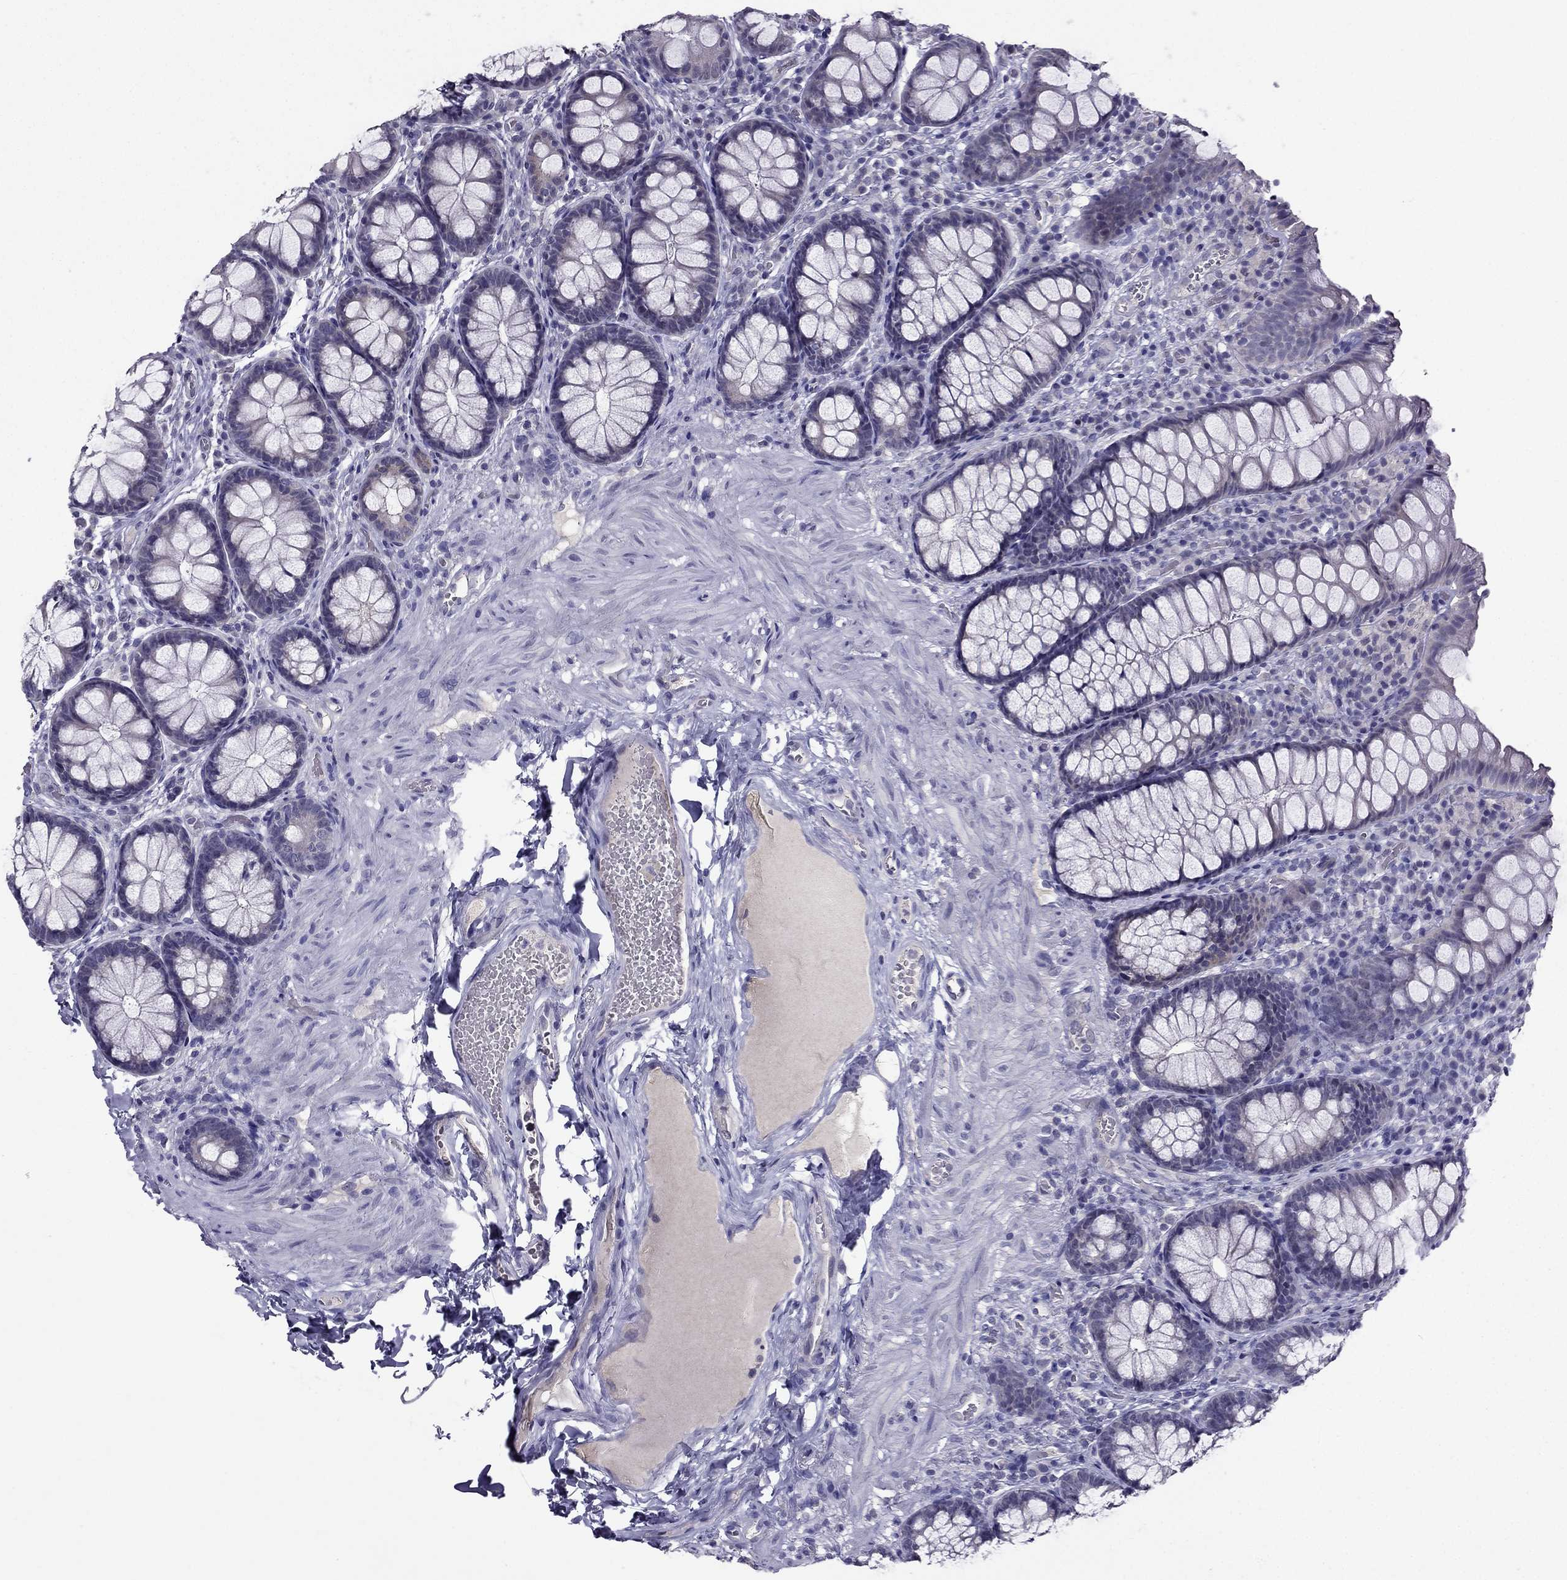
{"staining": {"intensity": "negative", "quantity": "none", "location": "none"}, "tissue": "colon", "cell_type": "Endothelial cells", "image_type": "normal", "snomed": [{"axis": "morphology", "description": "Normal tissue, NOS"}, {"axis": "topography", "description": "Colon"}], "caption": "High magnification brightfield microscopy of normal colon stained with DAB (brown) and counterstained with hematoxylin (blue): endothelial cells show no significant positivity.", "gene": "DUSP15", "patient": {"sex": "female", "age": 86}}